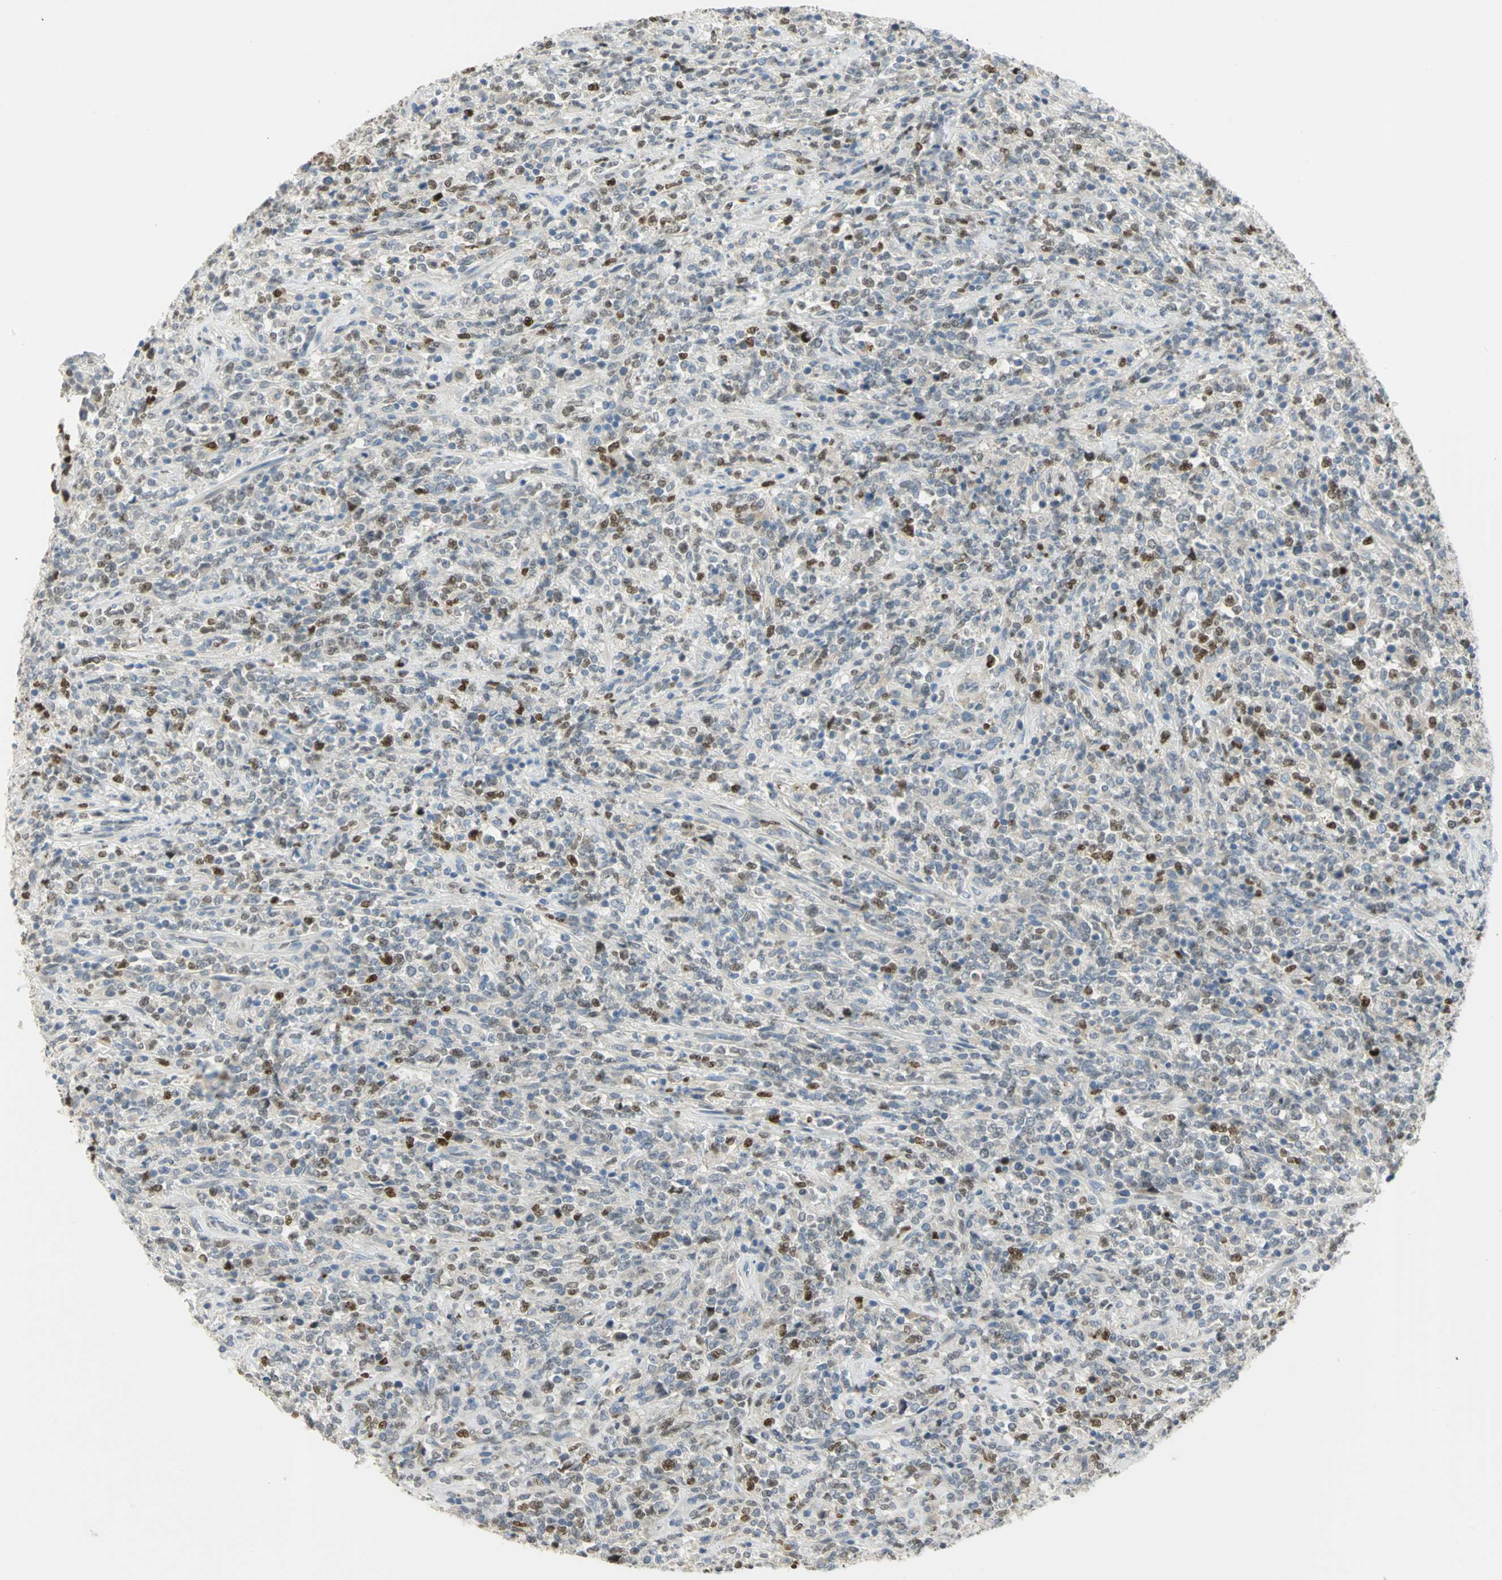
{"staining": {"intensity": "moderate", "quantity": "25%-75%", "location": "nuclear"}, "tissue": "lymphoma", "cell_type": "Tumor cells", "image_type": "cancer", "snomed": [{"axis": "morphology", "description": "Malignant lymphoma, non-Hodgkin's type, High grade"}, {"axis": "topography", "description": "Soft tissue"}], "caption": "Tumor cells demonstrate medium levels of moderate nuclear staining in approximately 25%-75% of cells in malignant lymphoma, non-Hodgkin's type (high-grade).", "gene": "BCL6", "patient": {"sex": "male", "age": 18}}